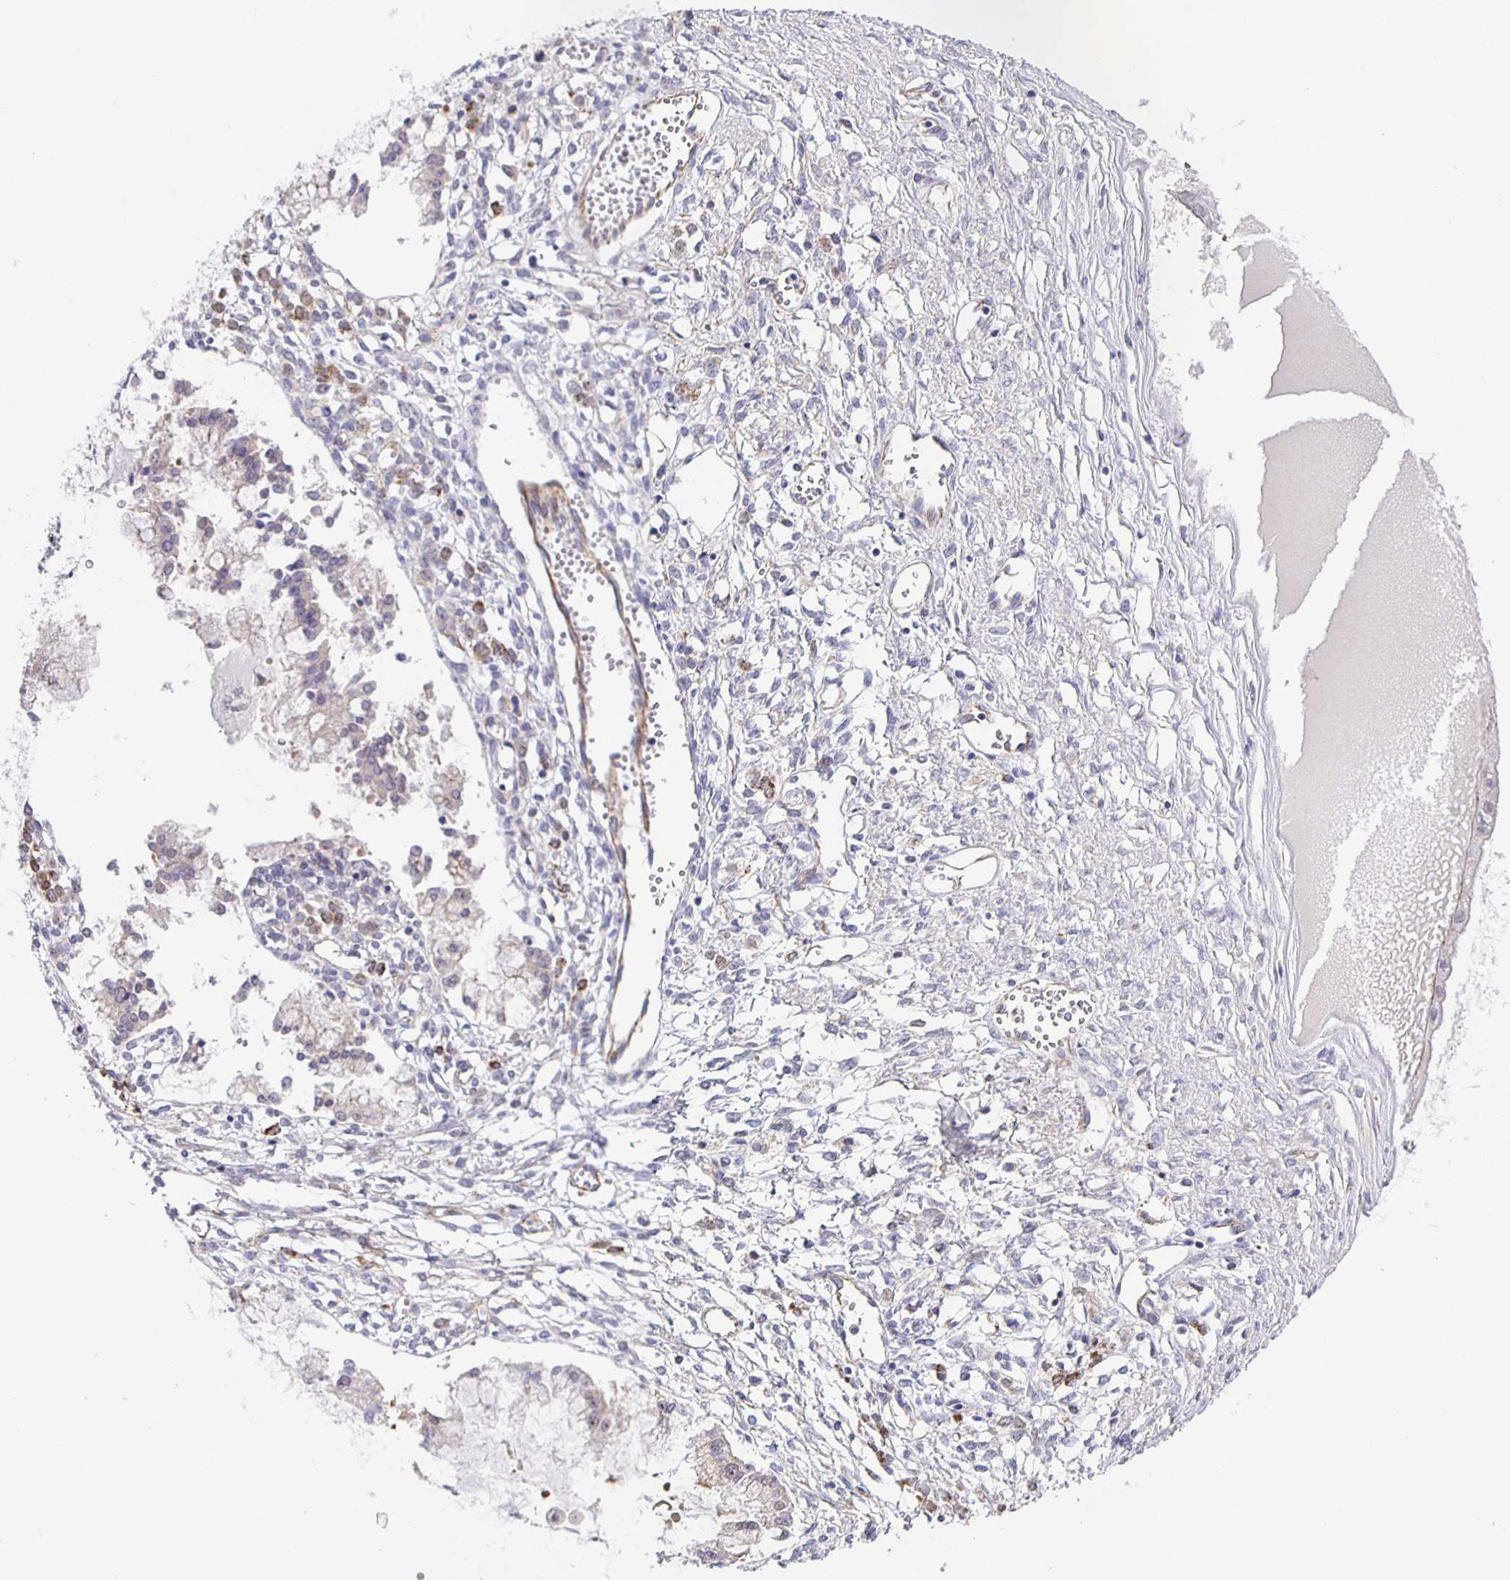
{"staining": {"intensity": "negative", "quantity": "none", "location": "none"}, "tissue": "ovarian cancer", "cell_type": "Tumor cells", "image_type": "cancer", "snomed": [{"axis": "morphology", "description": "Cystadenocarcinoma, mucinous, NOS"}, {"axis": "topography", "description": "Ovary"}], "caption": "Ovarian mucinous cystadenocarcinoma was stained to show a protein in brown. There is no significant positivity in tumor cells.", "gene": "JMJD4", "patient": {"sex": "female", "age": 34}}